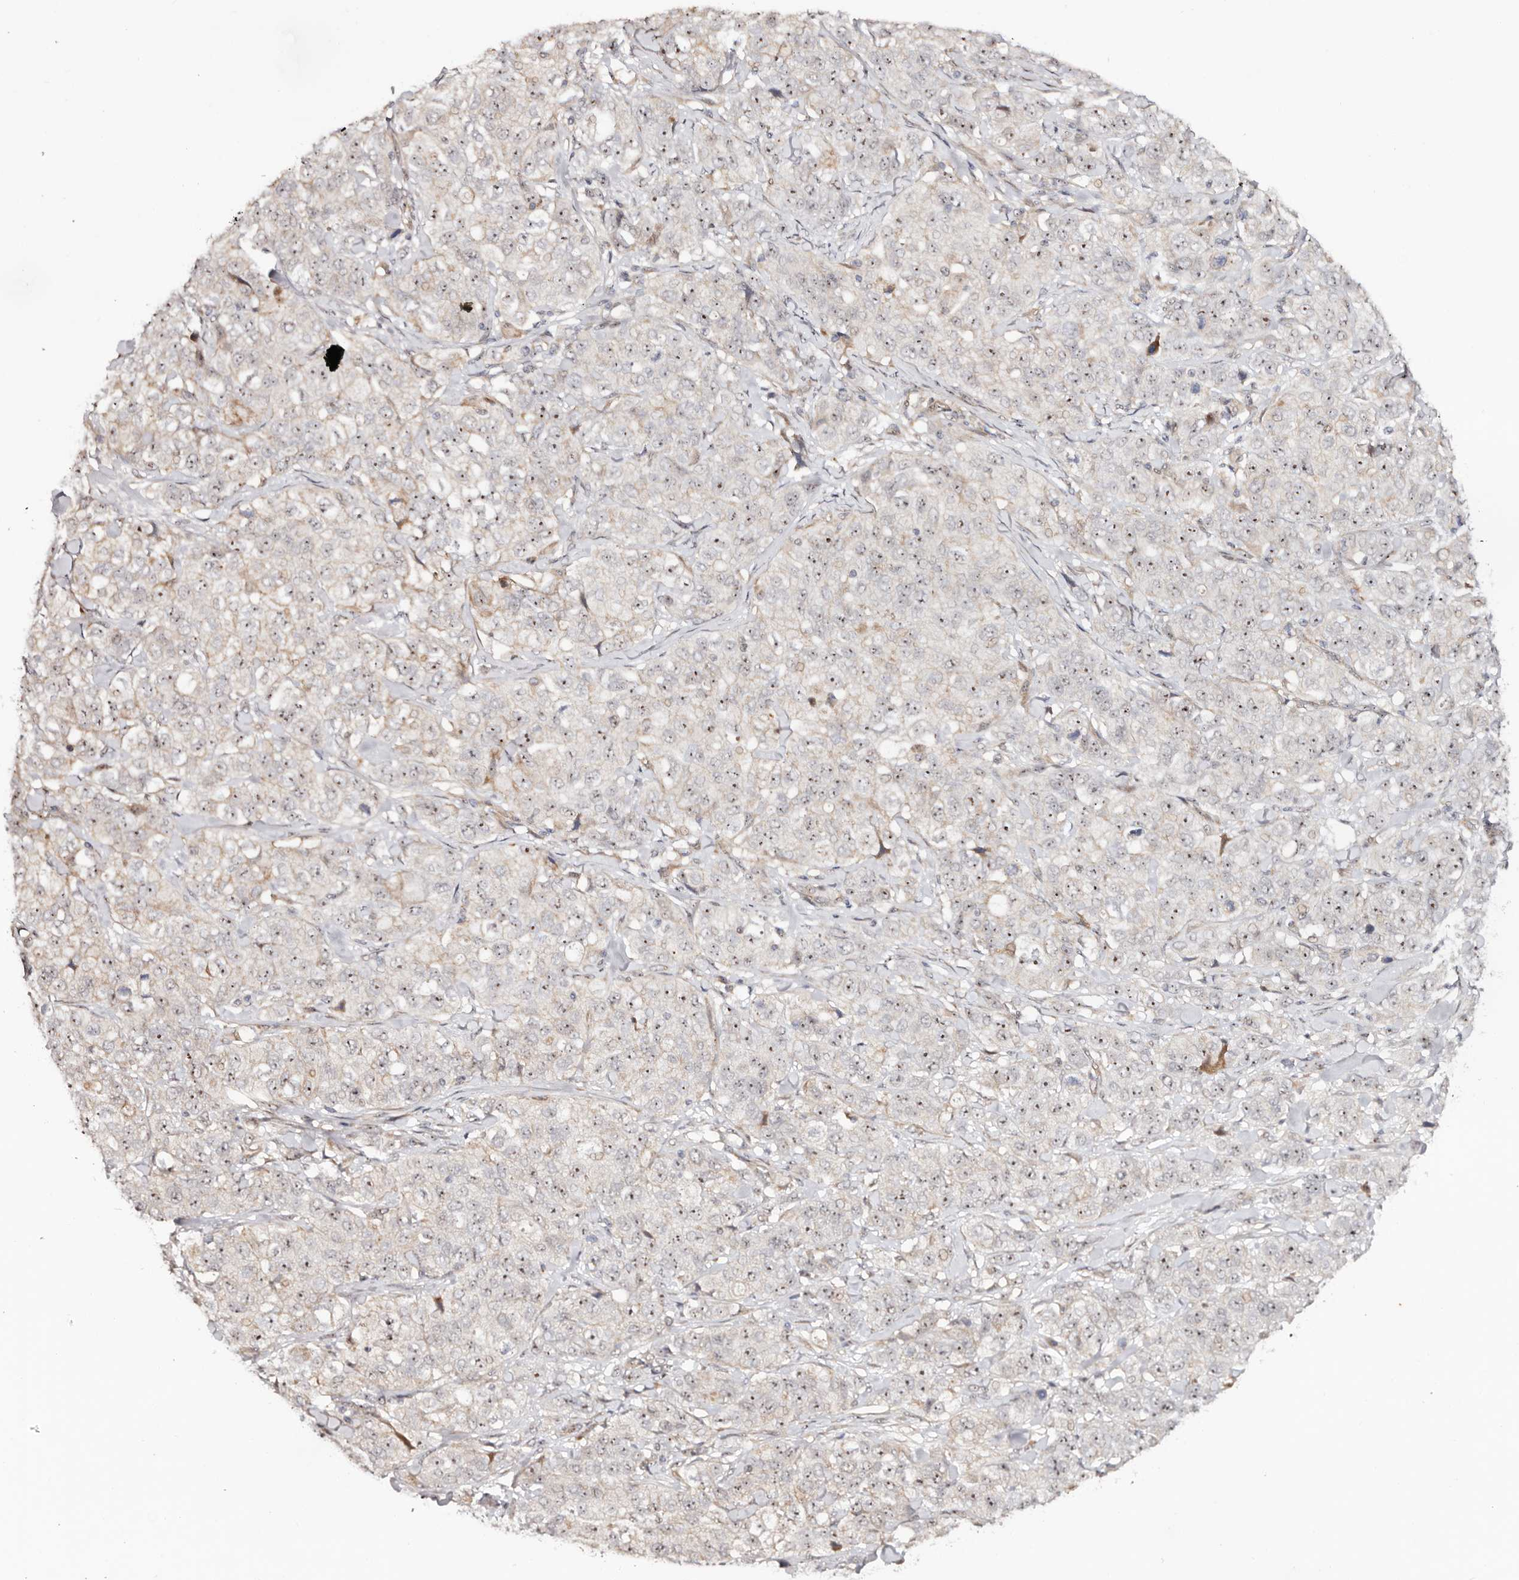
{"staining": {"intensity": "moderate", "quantity": ">75%", "location": "nuclear"}, "tissue": "stomach cancer", "cell_type": "Tumor cells", "image_type": "cancer", "snomed": [{"axis": "morphology", "description": "Adenocarcinoma, NOS"}, {"axis": "topography", "description": "Stomach"}], "caption": "Protein staining shows moderate nuclear expression in about >75% of tumor cells in stomach adenocarcinoma.", "gene": "ODF2L", "patient": {"sex": "male", "age": 48}}